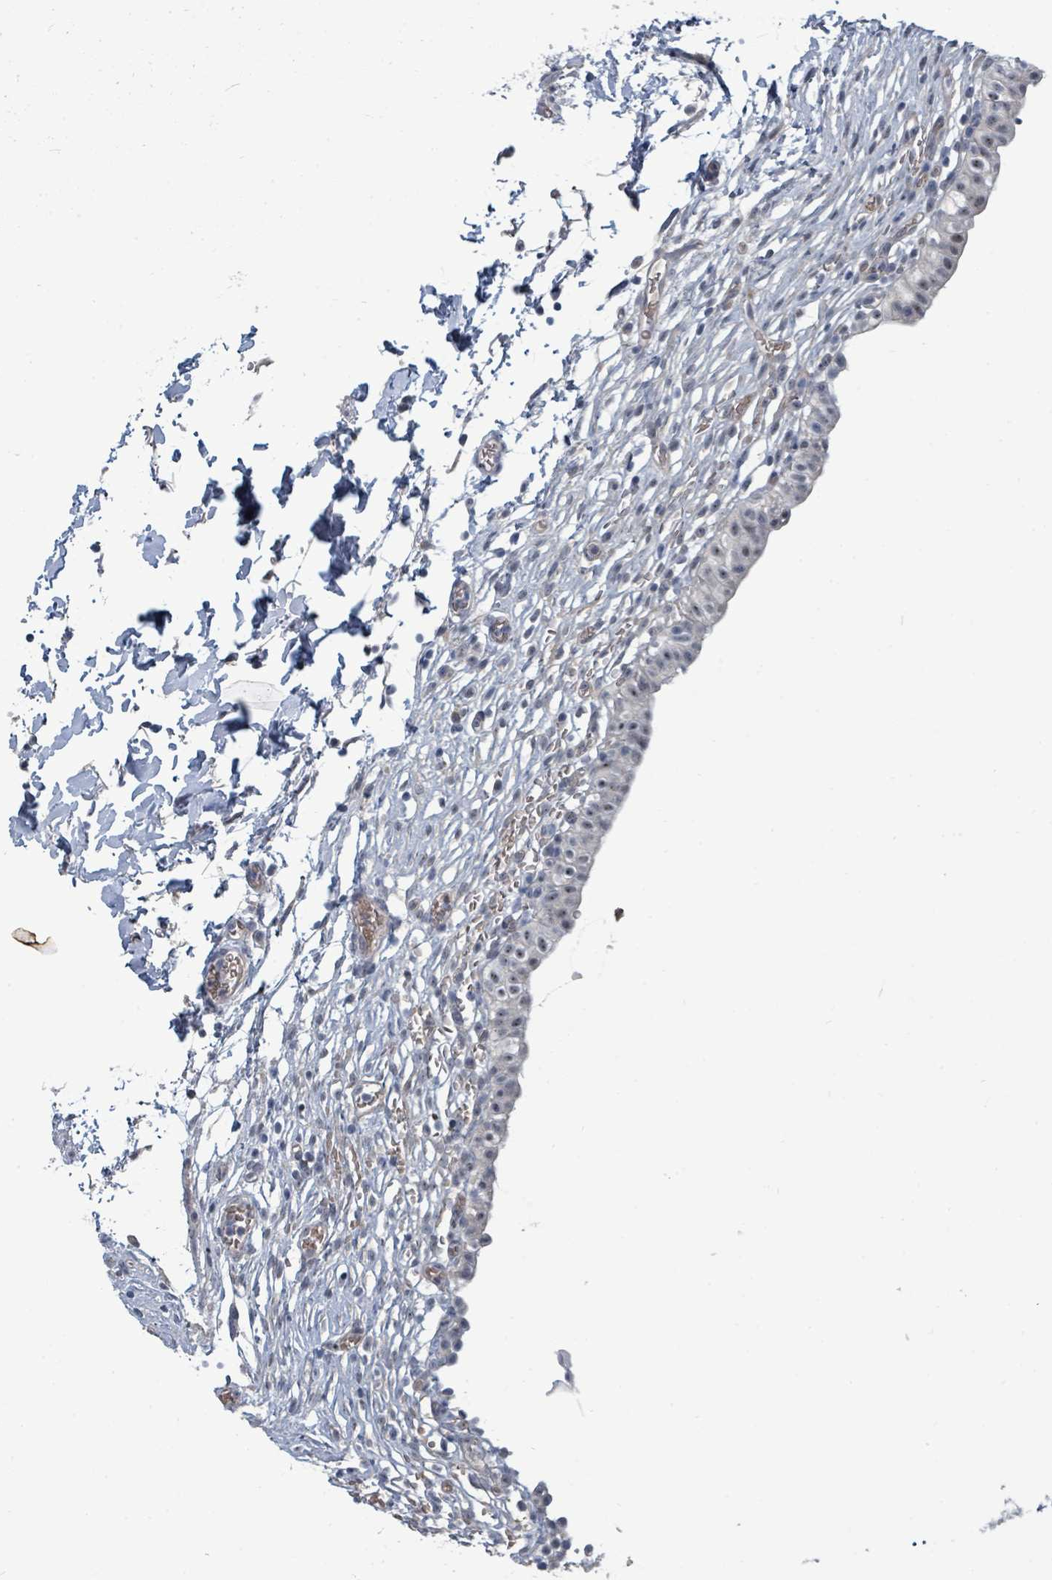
{"staining": {"intensity": "negative", "quantity": "none", "location": "none"}, "tissue": "urinary bladder", "cell_type": "Urothelial cells", "image_type": "normal", "snomed": [{"axis": "morphology", "description": "Normal tissue, NOS"}, {"axis": "topography", "description": "Urinary bladder"}, {"axis": "topography", "description": "Peripheral nerve tissue"}], "caption": "Urothelial cells show no significant protein expression in normal urinary bladder. The staining was performed using DAB to visualize the protein expression in brown, while the nuclei were stained in blue with hematoxylin (Magnification: 20x).", "gene": "TRDMT1", "patient": {"sex": "male", "age": 55}}